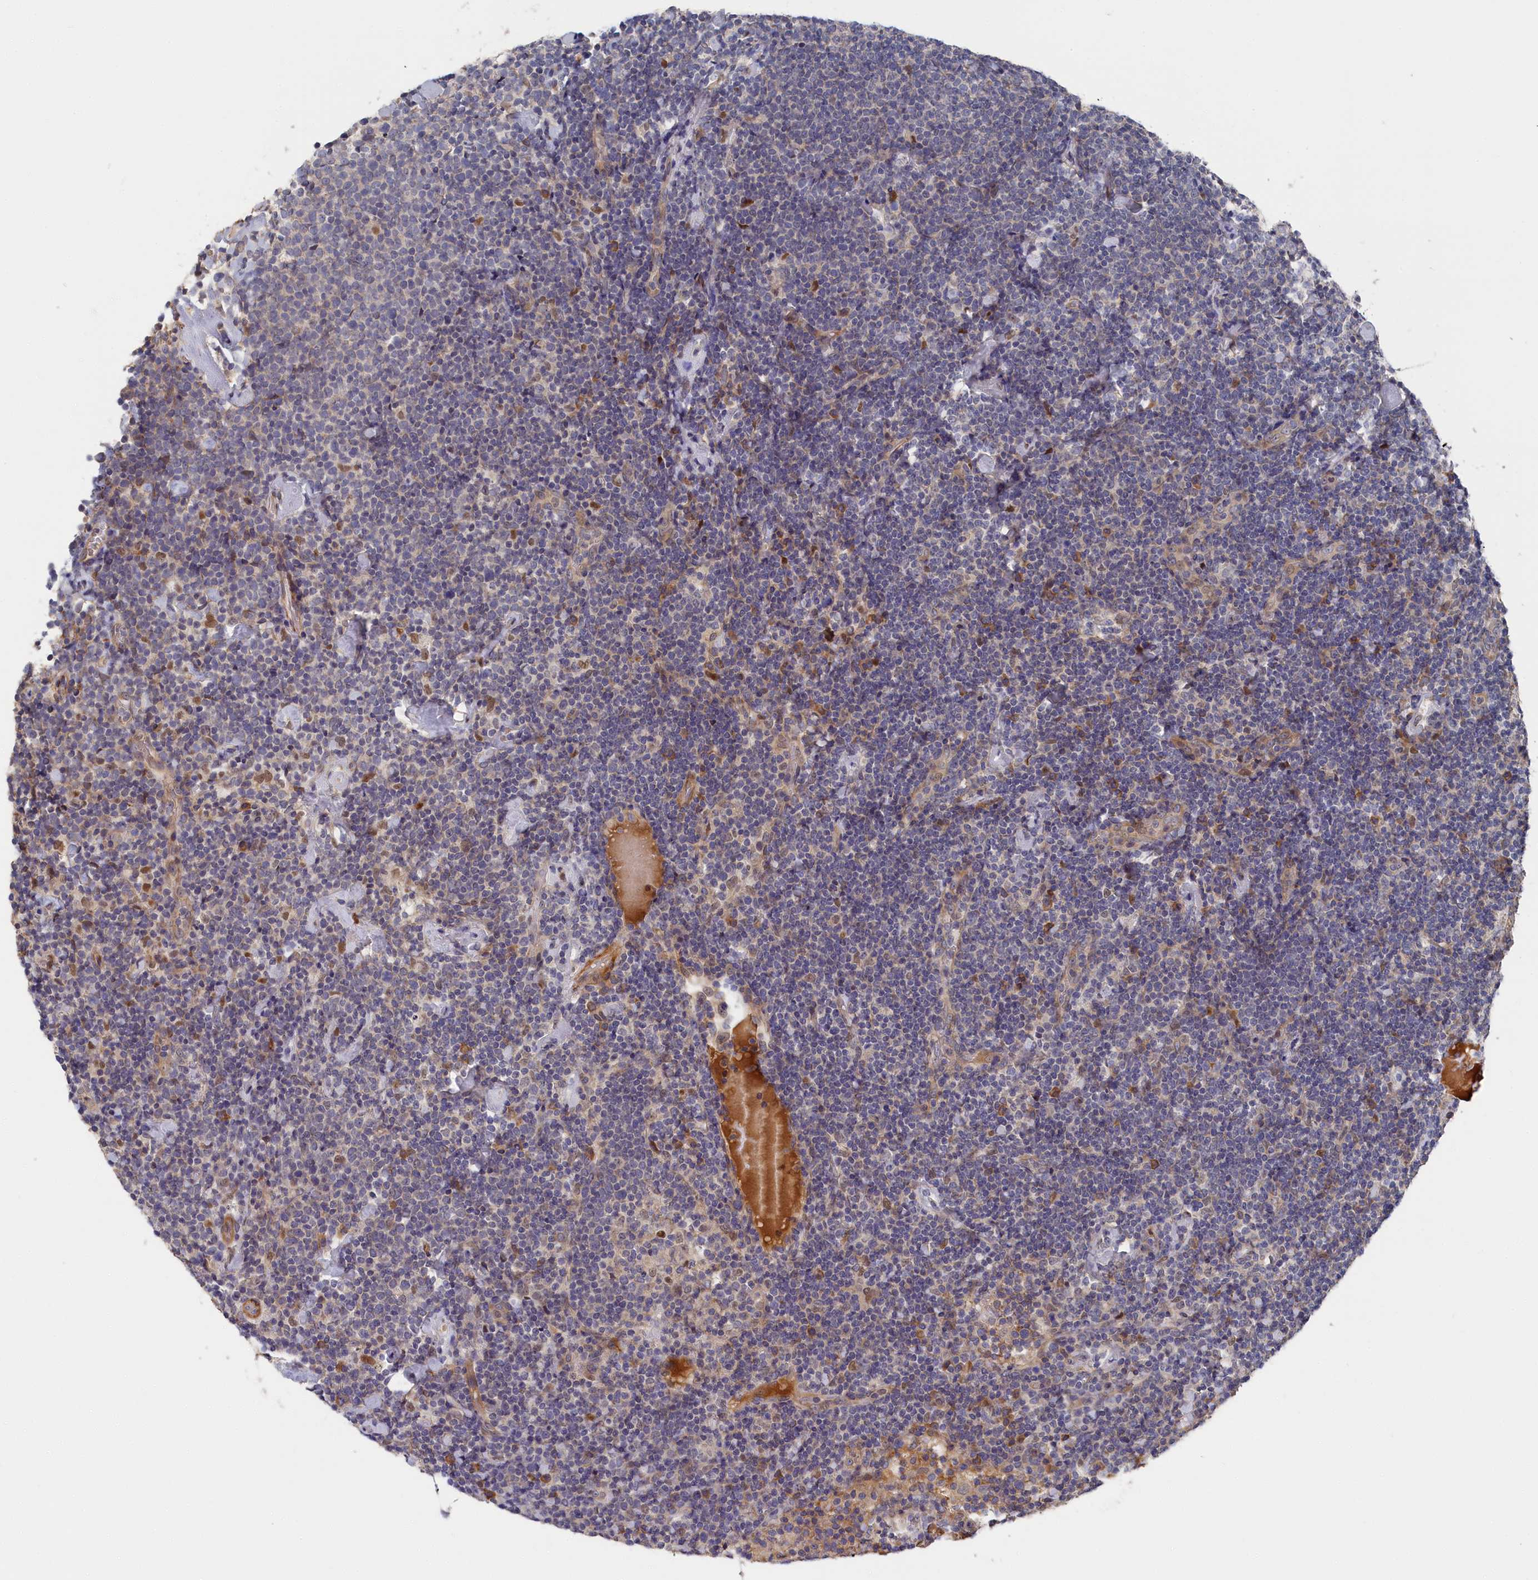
{"staining": {"intensity": "negative", "quantity": "none", "location": "none"}, "tissue": "lymphoma", "cell_type": "Tumor cells", "image_type": "cancer", "snomed": [{"axis": "morphology", "description": "Malignant lymphoma, non-Hodgkin's type, High grade"}, {"axis": "topography", "description": "Lymph node"}], "caption": "Immunohistochemical staining of human high-grade malignant lymphoma, non-Hodgkin's type reveals no significant expression in tumor cells.", "gene": "CYB5D2", "patient": {"sex": "male", "age": 61}}